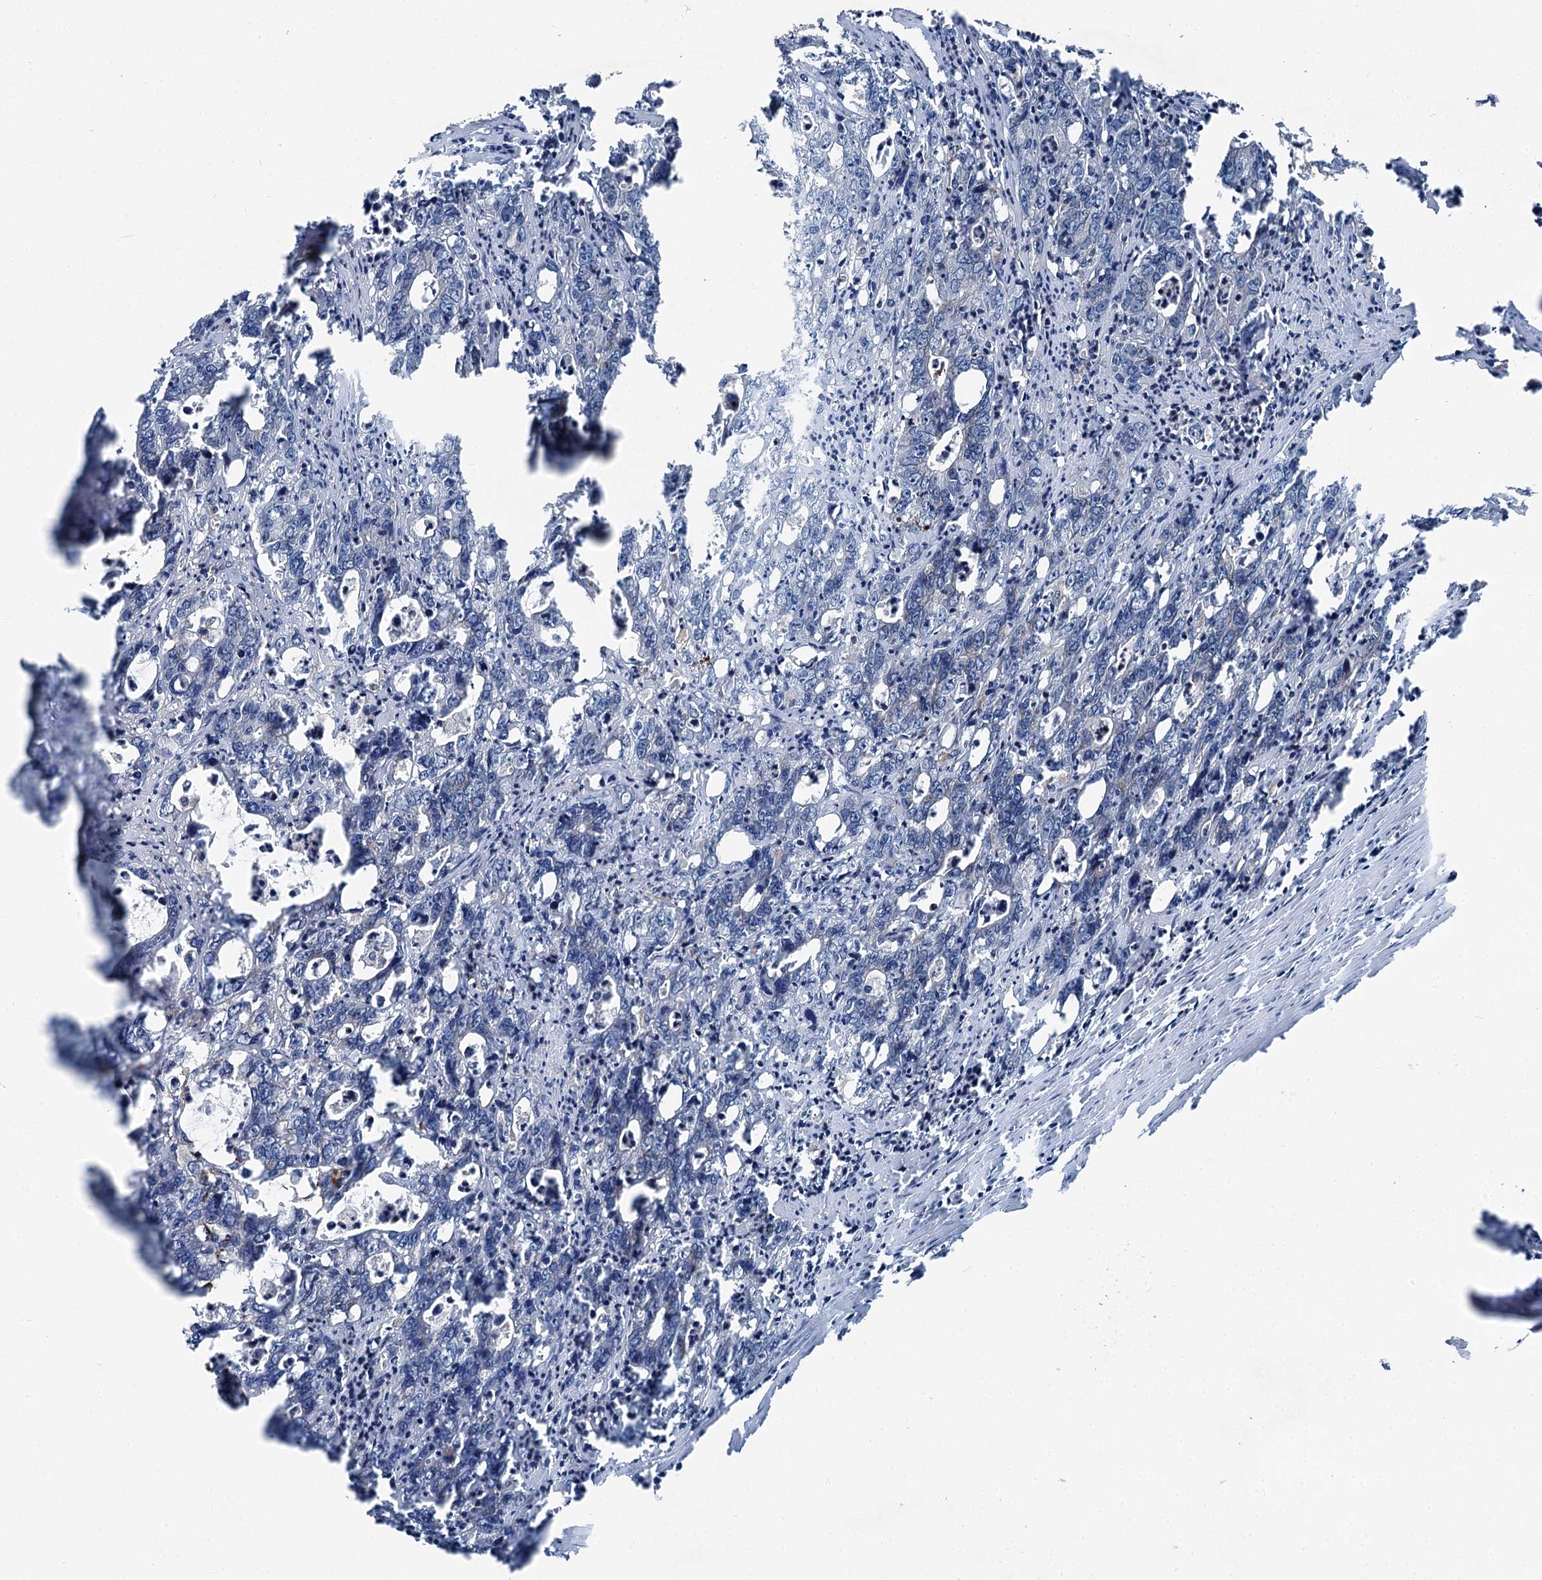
{"staining": {"intensity": "negative", "quantity": "none", "location": "none"}, "tissue": "colorectal cancer", "cell_type": "Tumor cells", "image_type": "cancer", "snomed": [{"axis": "morphology", "description": "Adenocarcinoma, NOS"}, {"axis": "topography", "description": "Colon"}], "caption": "This is a histopathology image of immunohistochemistry (IHC) staining of colorectal adenocarcinoma, which shows no staining in tumor cells.", "gene": "POLR1D", "patient": {"sex": "female", "age": 75}}